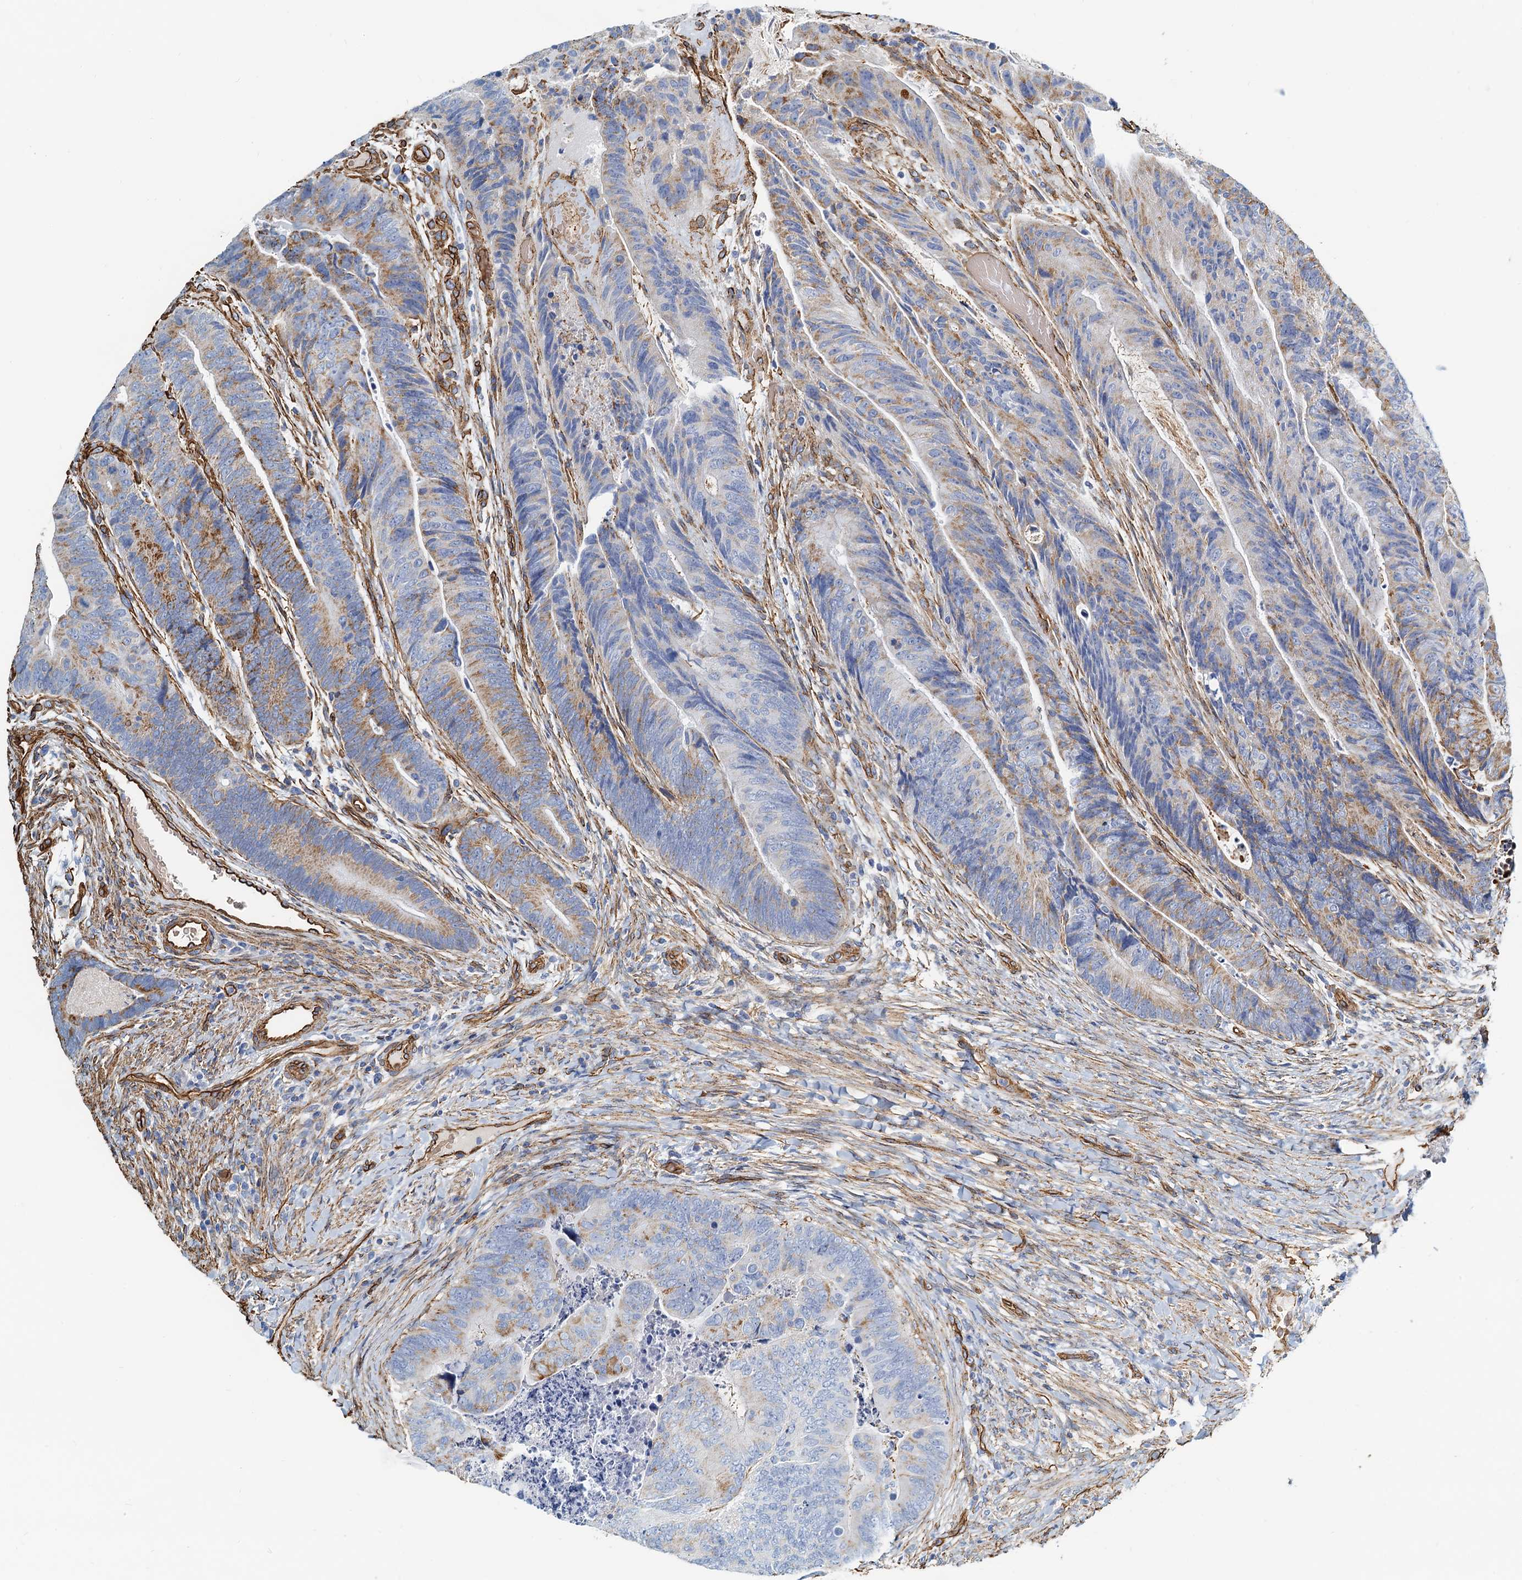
{"staining": {"intensity": "weak", "quantity": "25%-75%", "location": "cytoplasmic/membranous"}, "tissue": "colorectal cancer", "cell_type": "Tumor cells", "image_type": "cancer", "snomed": [{"axis": "morphology", "description": "Adenocarcinoma, NOS"}, {"axis": "topography", "description": "Colon"}], "caption": "Immunohistochemical staining of colorectal cancer reveals weak cytoplasmic/membranous protein staining in about 25%-75% of tumor cells.", "gene": "DGKG", "patient": {"sex": "female", "age": 67}}